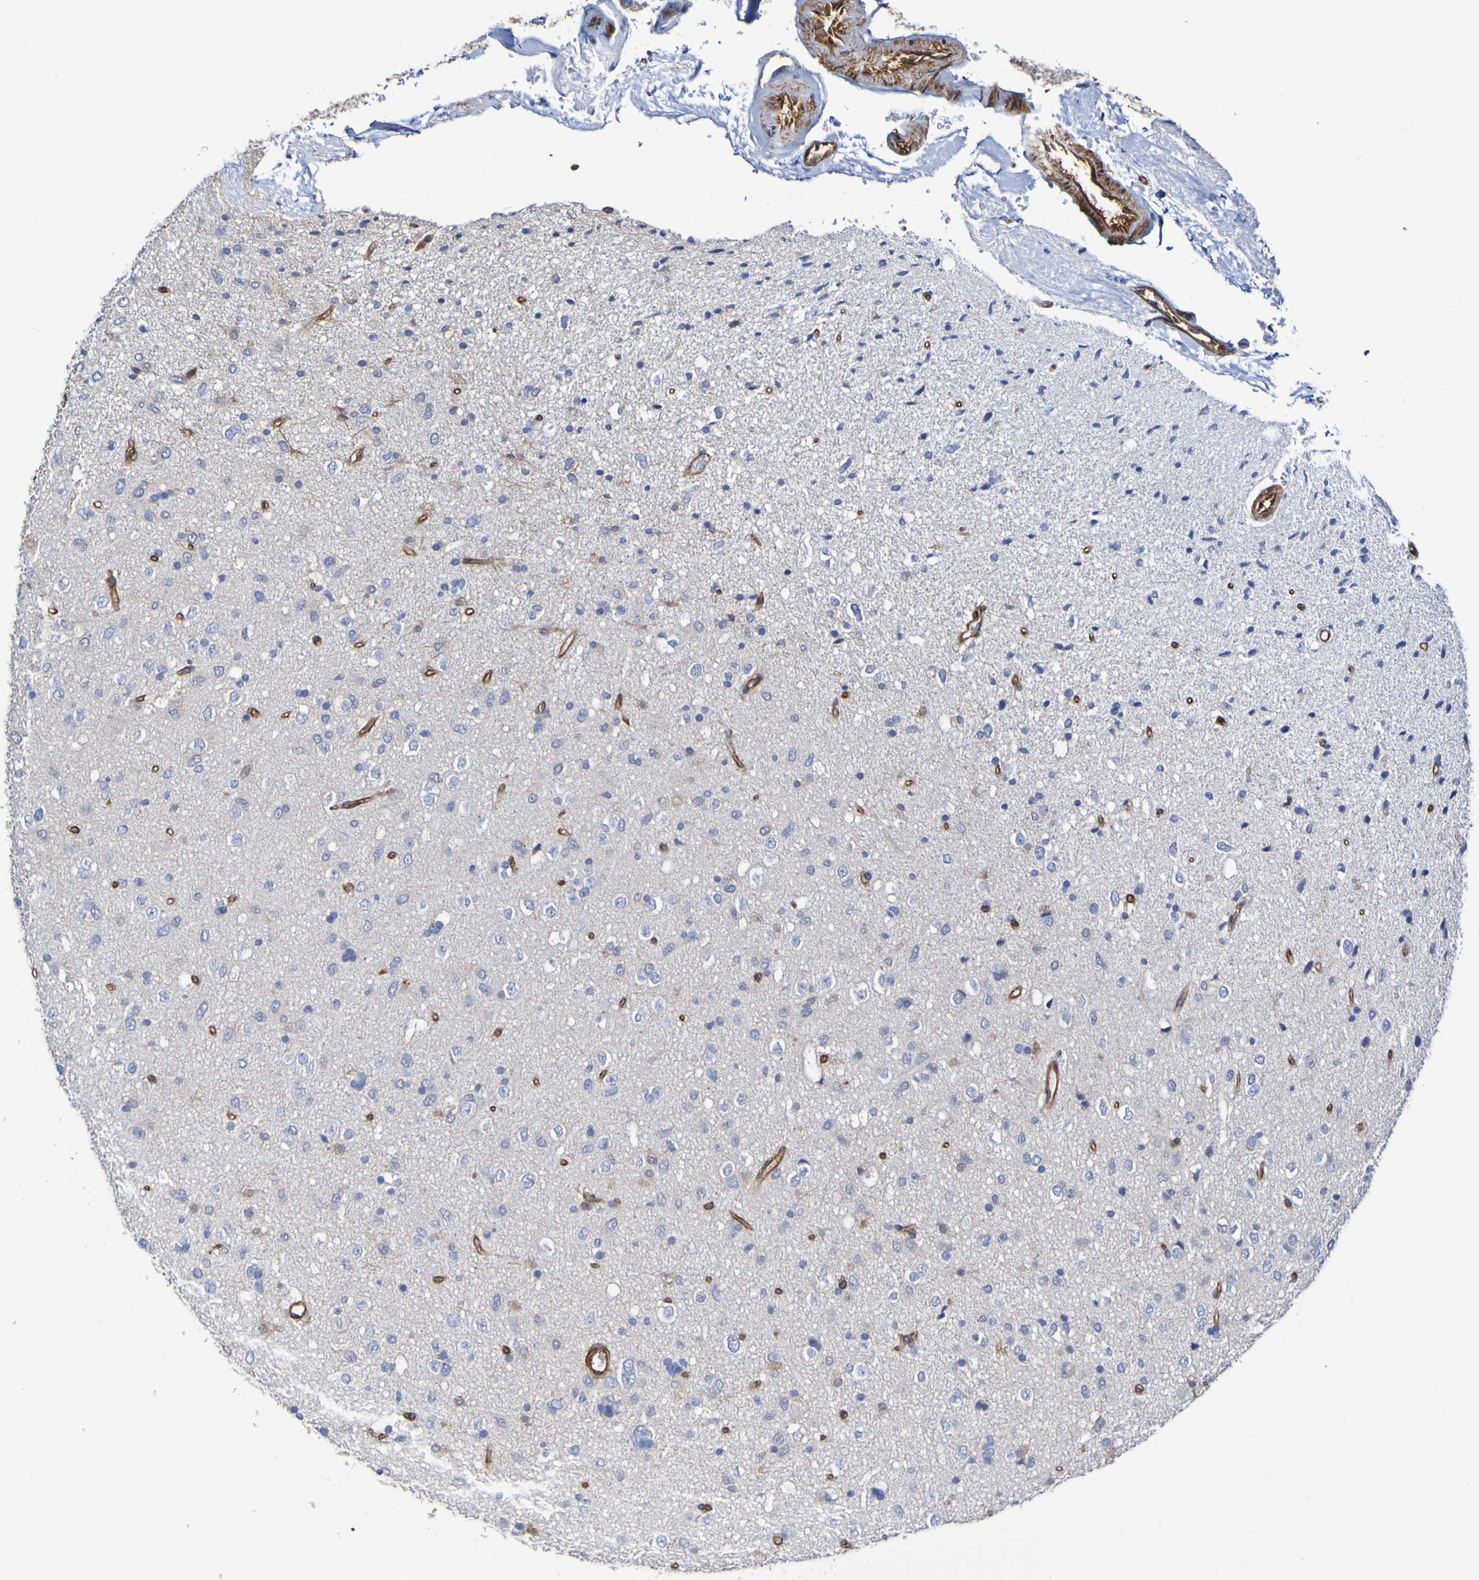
{"staining": {"intensity": "weak", "quantity": "<25%", "location": "cytoplasmic/membranous"}, "tissue": "glioma", "cell_type": "Tumor cells", "image_type": "cancer", "snomed": [{"axis": "morphology", "description": "Glioma, malignant, Low grade"}, {"axis": "topography", "description": "Brain"}], "caption": "A high-resolution histopathology image shows immunohistochemistry (IHC) staining of low-grade glioma (malignant), which shows no significant staining in tumor cells. (Stains: DAB IHC with hematoxylin counter stain, Microscopy: brightfield microscopy at high magnification).", "gene": "ELMOD3", "patient": {"sex": "male", "age": 77}}